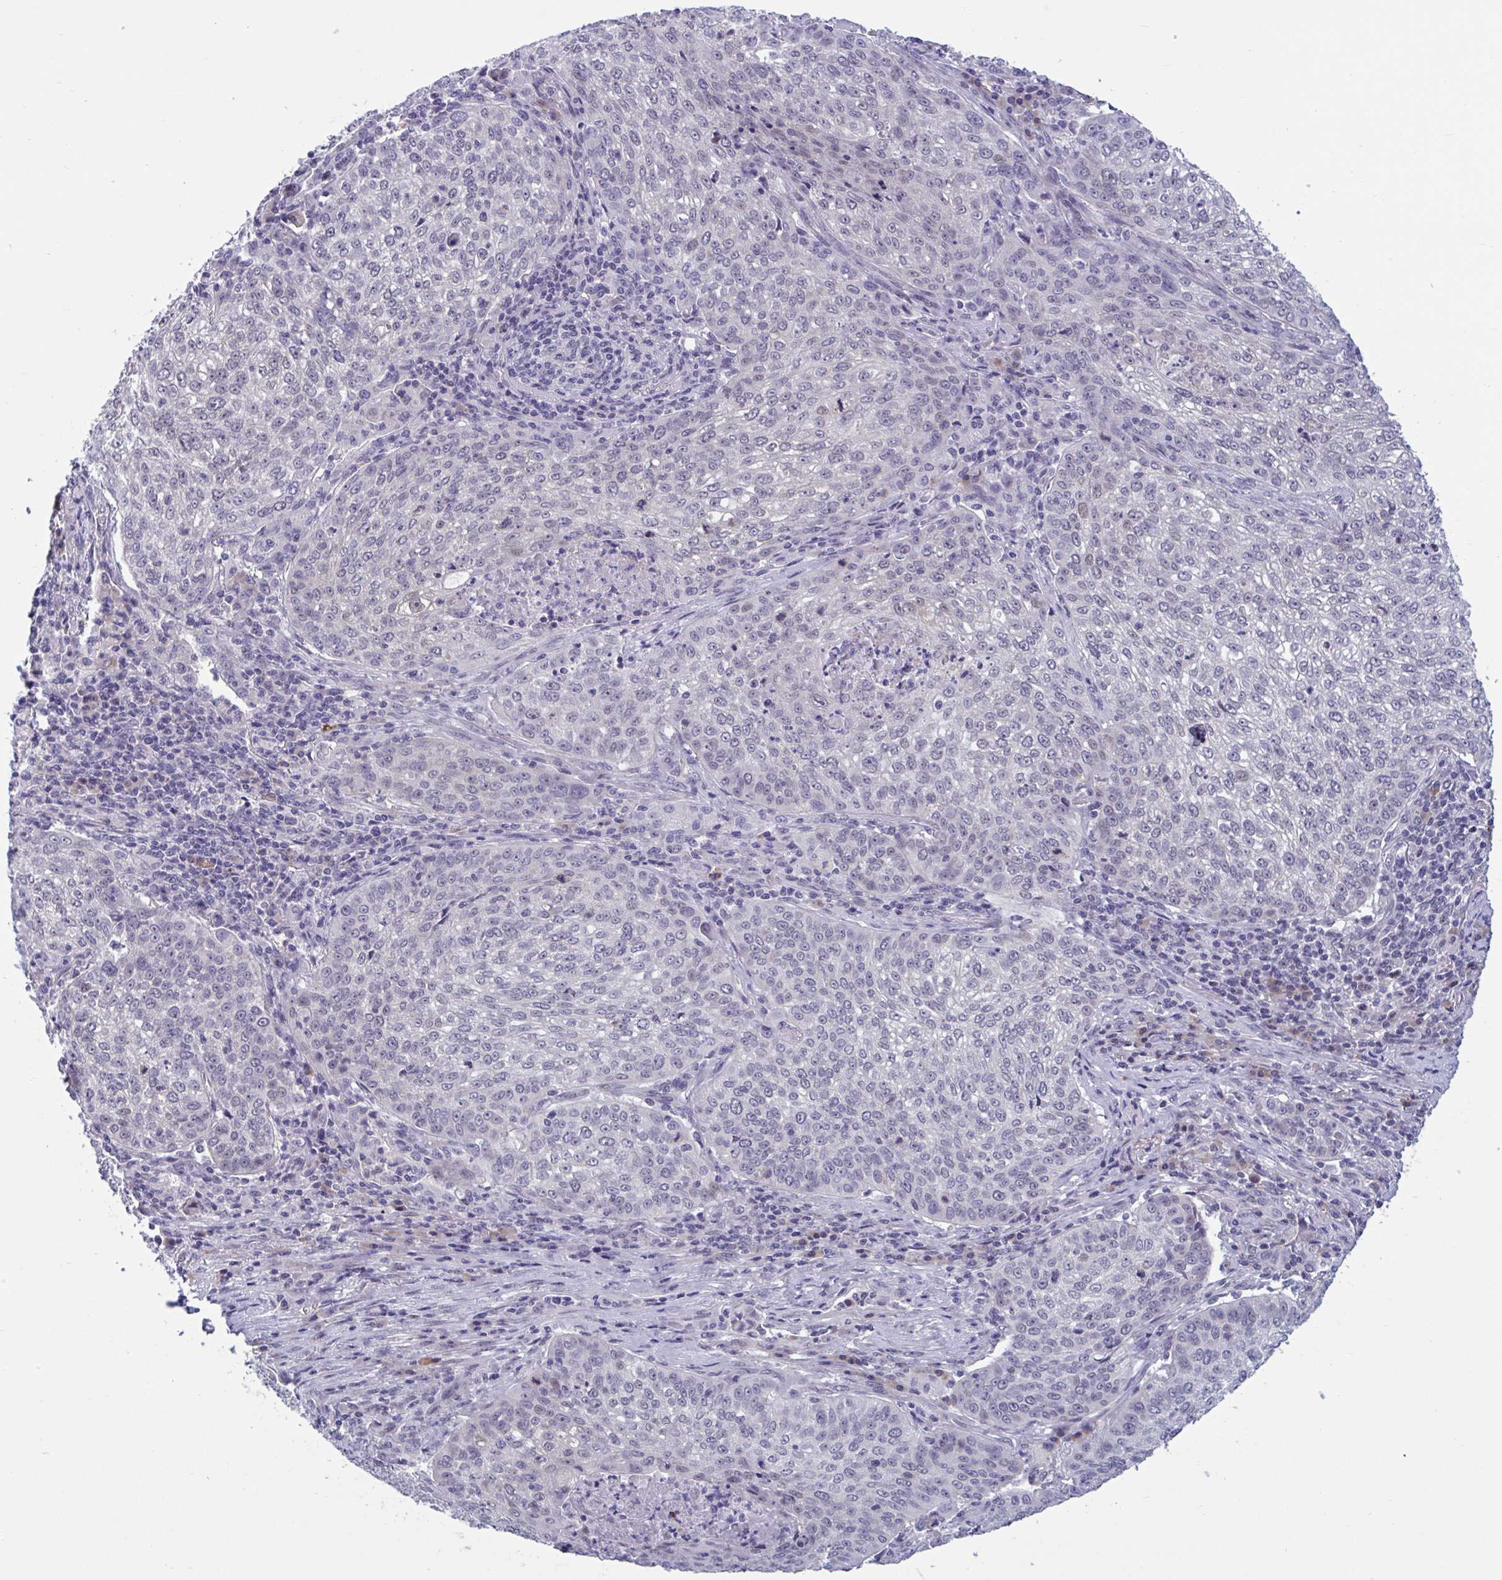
{"staining": {"intensity": "weak", "quantity": "<25%", "location": "nuclear"}, "tissue": "lung cancer", "cell_type": "Tumor cells", "image_type": "cancer", "snomed": [{"axis": "morphology", "description": "Squamous cell carcinoma, NOS"}, {"axis": "topography", "description": "Lung"}], "caption": "This is a photomicrograph of immunohistochemistry (IHC) staining of squamous cell carcinoma (lung), which shows no expression in tumor cells. (Brightfield microscopy of DAB immunohistochemistry (IHC) at high magnification).", "gene": "CNGB3", "patient": {"sex": "male", "age": 63}}